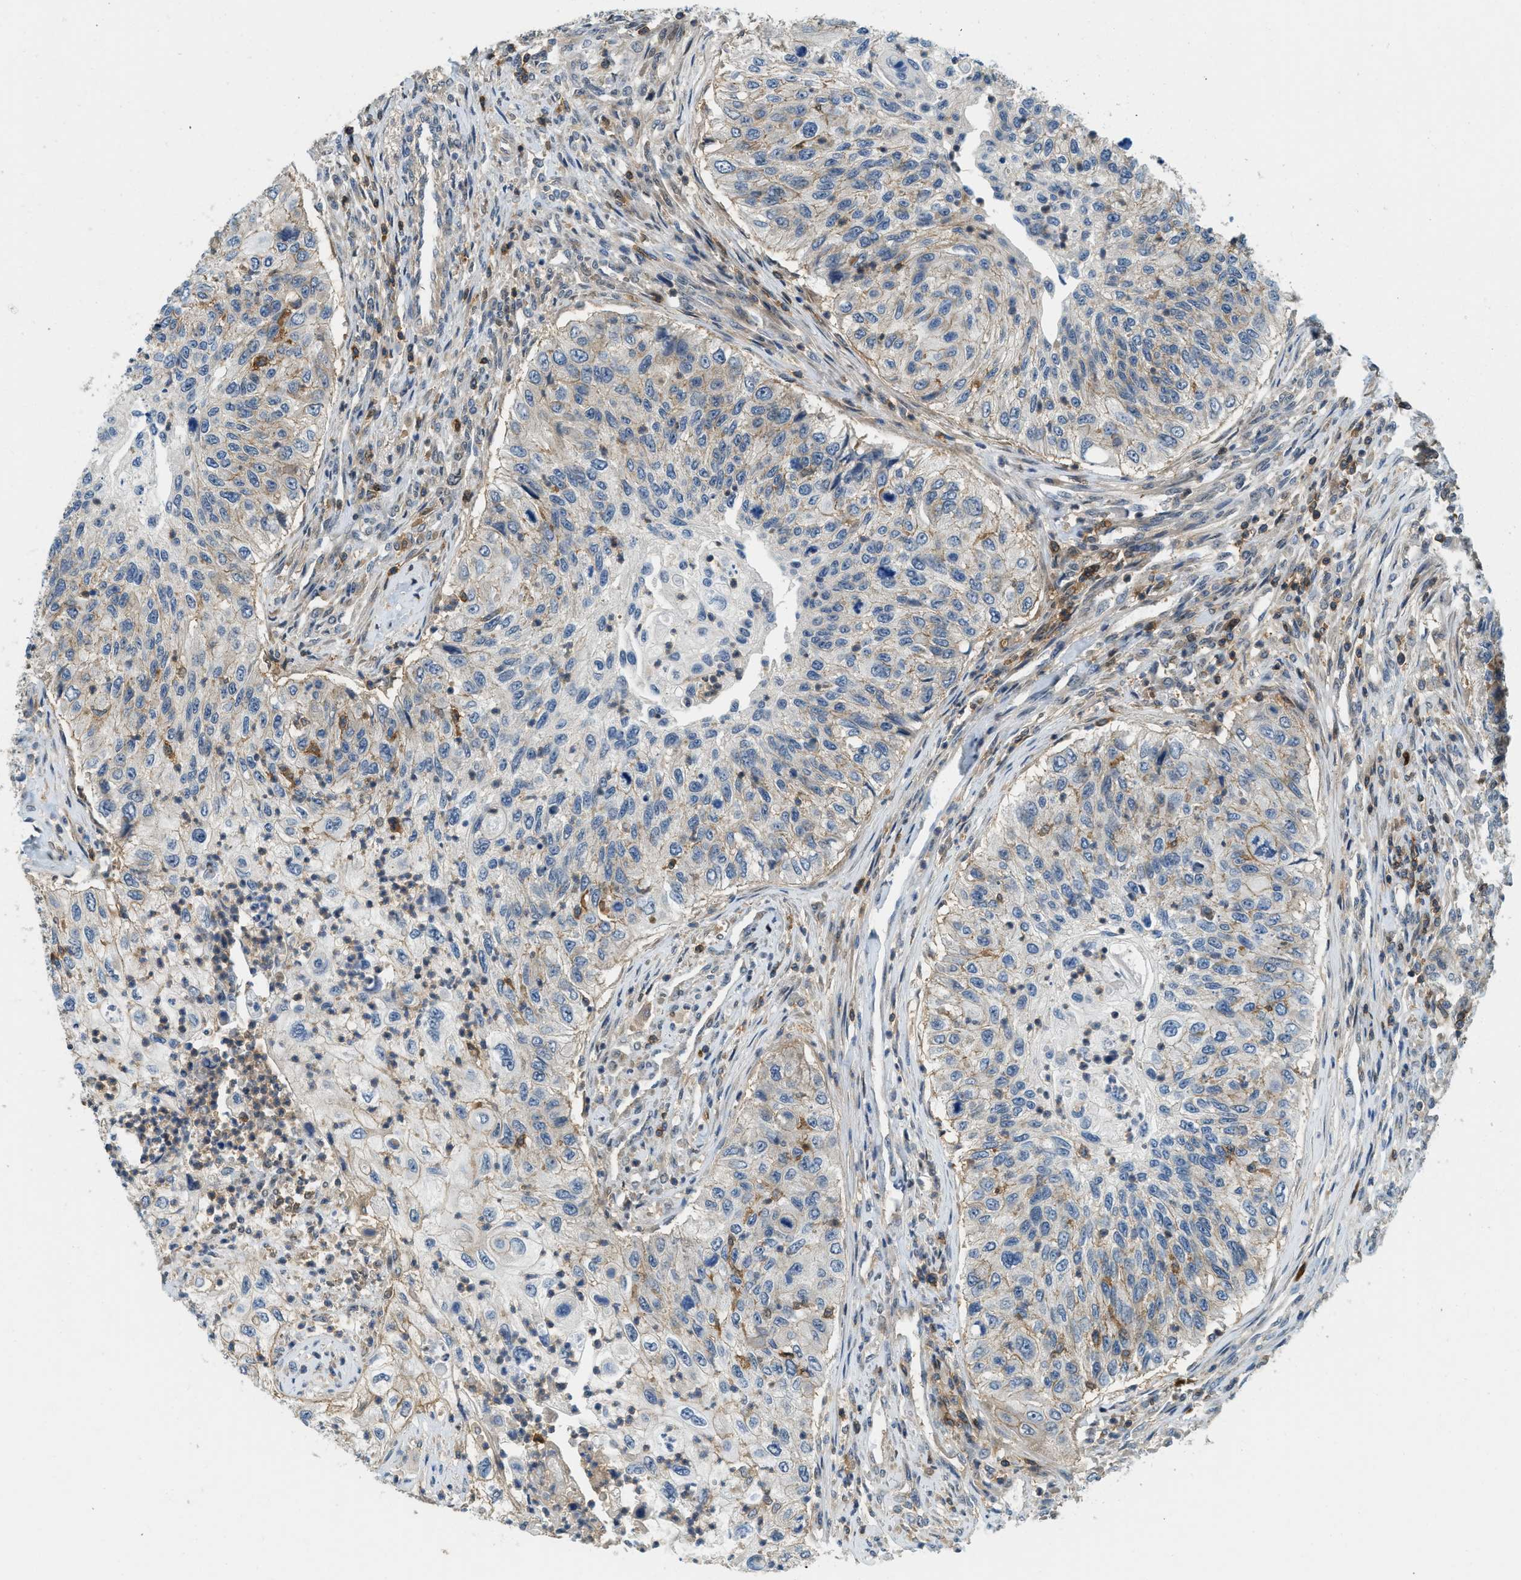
{"staining": {"intensity": "weak", "quantity": "25%-75%", "location": "cytoplasmic/membranous"}, "tissue": "urothelial cancer", "cell_type": "Tumor cells", "image_type": "cancer", "snomed": [{"axis": "morphology", "description": "Urothelial carcinoma, High grade"}, {"axis": "topography", "description": "Urinary bladder"}], "caption": "Immunohistochemical staining of urothelial cancer demonstrates low levels of weak cytoplasmic/membranous staining in about 25%-75% of tumor cells.", "gene": "GMPPB", "patient": {"sex": "female", "age": 60}}